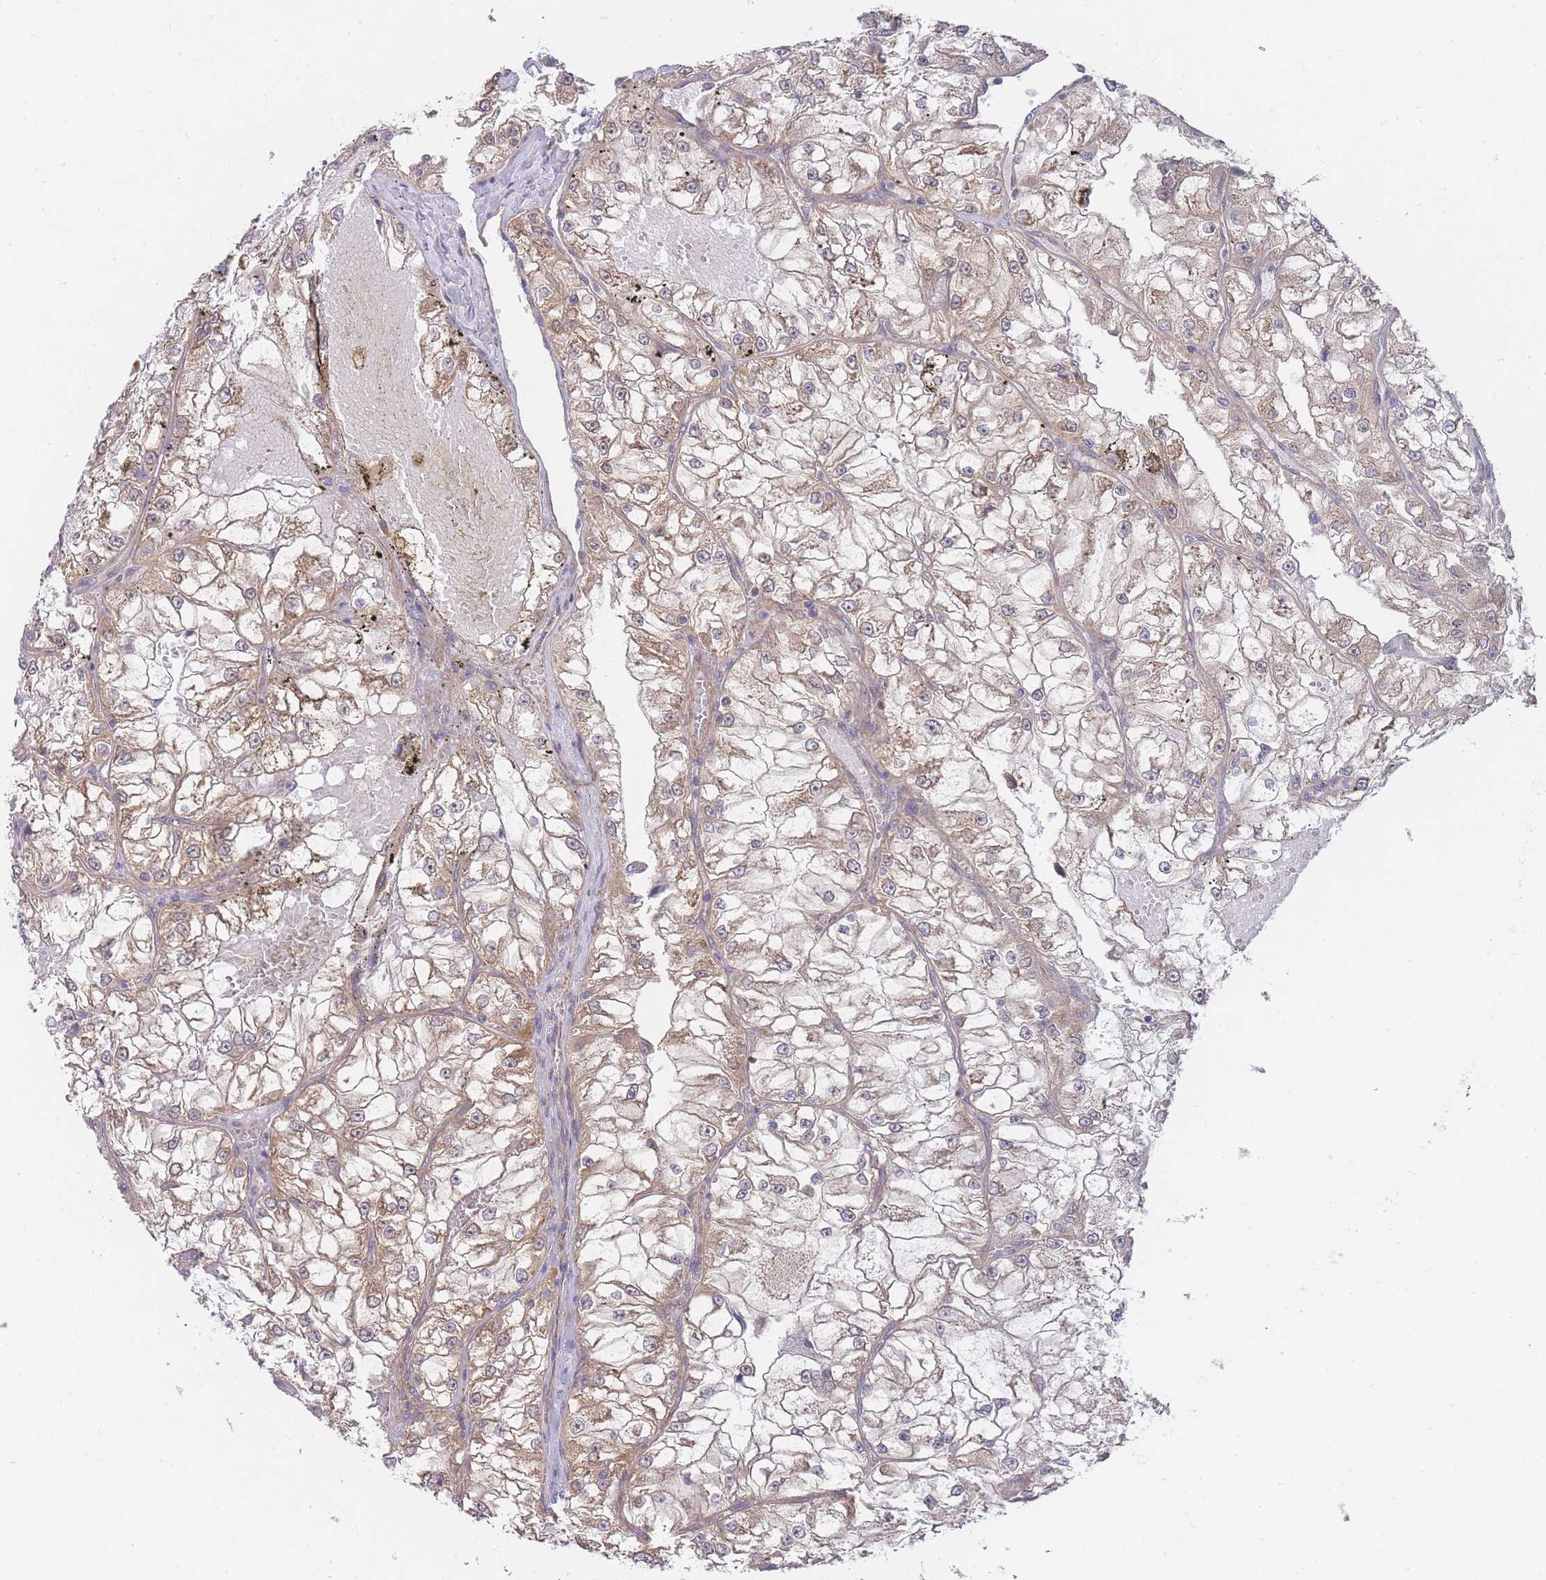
{"staining": {"intensity": "moderate", "quantity": ">75%", "location": "cytoplasmic/membranous"}, "tissue": "renal cancer", "cell_type": "Tumor cells", "image_type": "cancer", "snomed": [{"axis": "morphology", "description": "Adenocarcinoma, NOS"}, {"axis": "topography", "description": "Kidney"}], "caption": "A medium amount of moderate cytoplasmic/membranous staining is present in about >75% of tumor cells in renal cancer (adenocarcinoma) tissue. (DAB IHC with brightfield microscopy, high magnification).", "gene": "MRPS18B", "patient": {"sex": "female", "age": 72}}